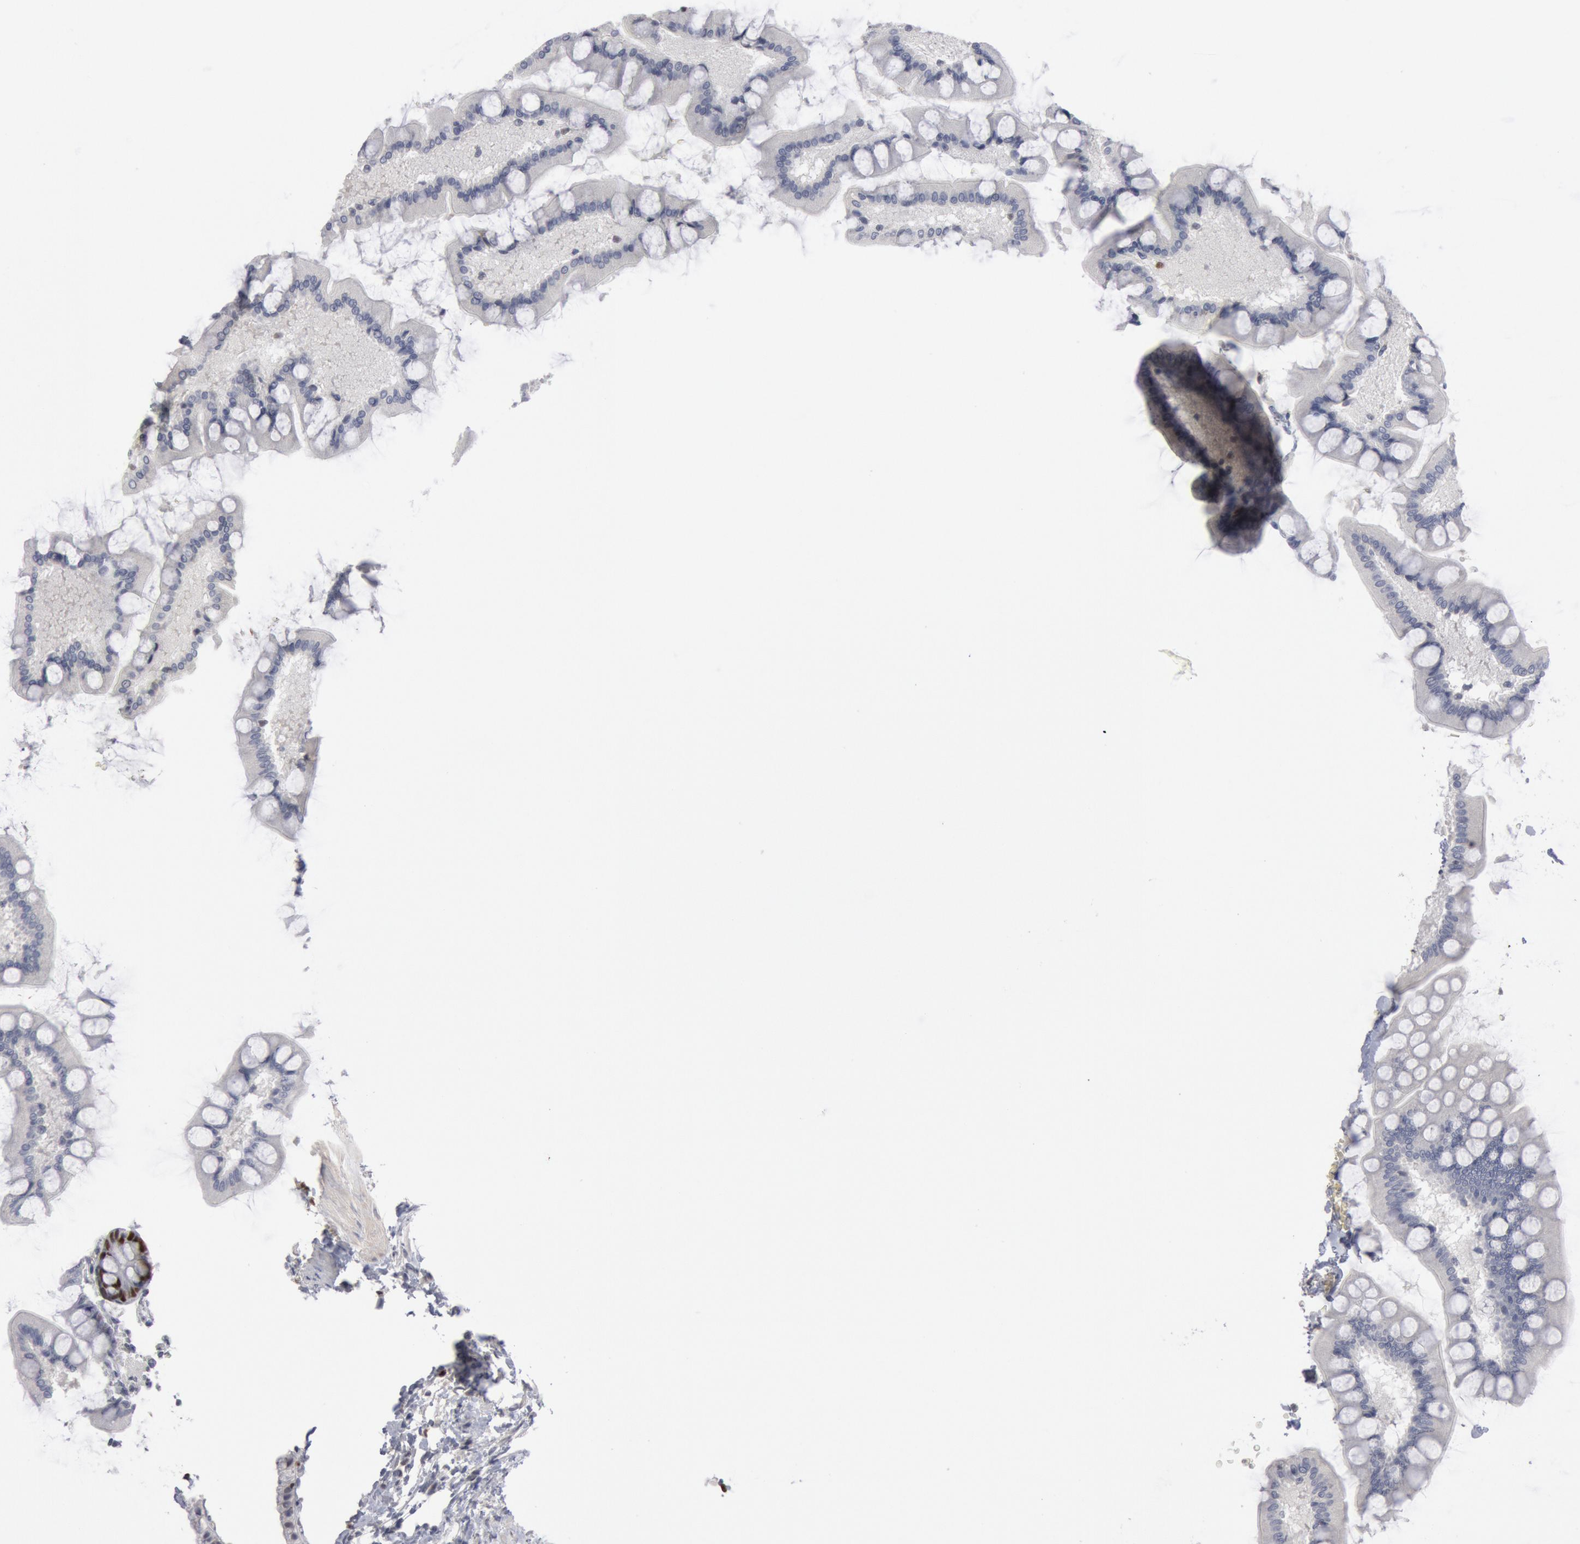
{"staining": {"intensity": "negative", "quantity": "none", "location": "none"}, "tissue": "gallbladder", "cell_type": "Glandular cells", "image_type": "normal", "snomed": [{"axis": "morphology", "description": "Normal tissue, NOS"}, {"axis": "morphology", "description": "Inflammation, NOS"}, {"axis": "topography", "description": "Gallbladder"}], "caption": "A histopathology image of gallbladder stained for a protein shows no brown staining in glandular cells.", "gene": "WDHD1", "patient": {"sex": "male", "age": 66}}